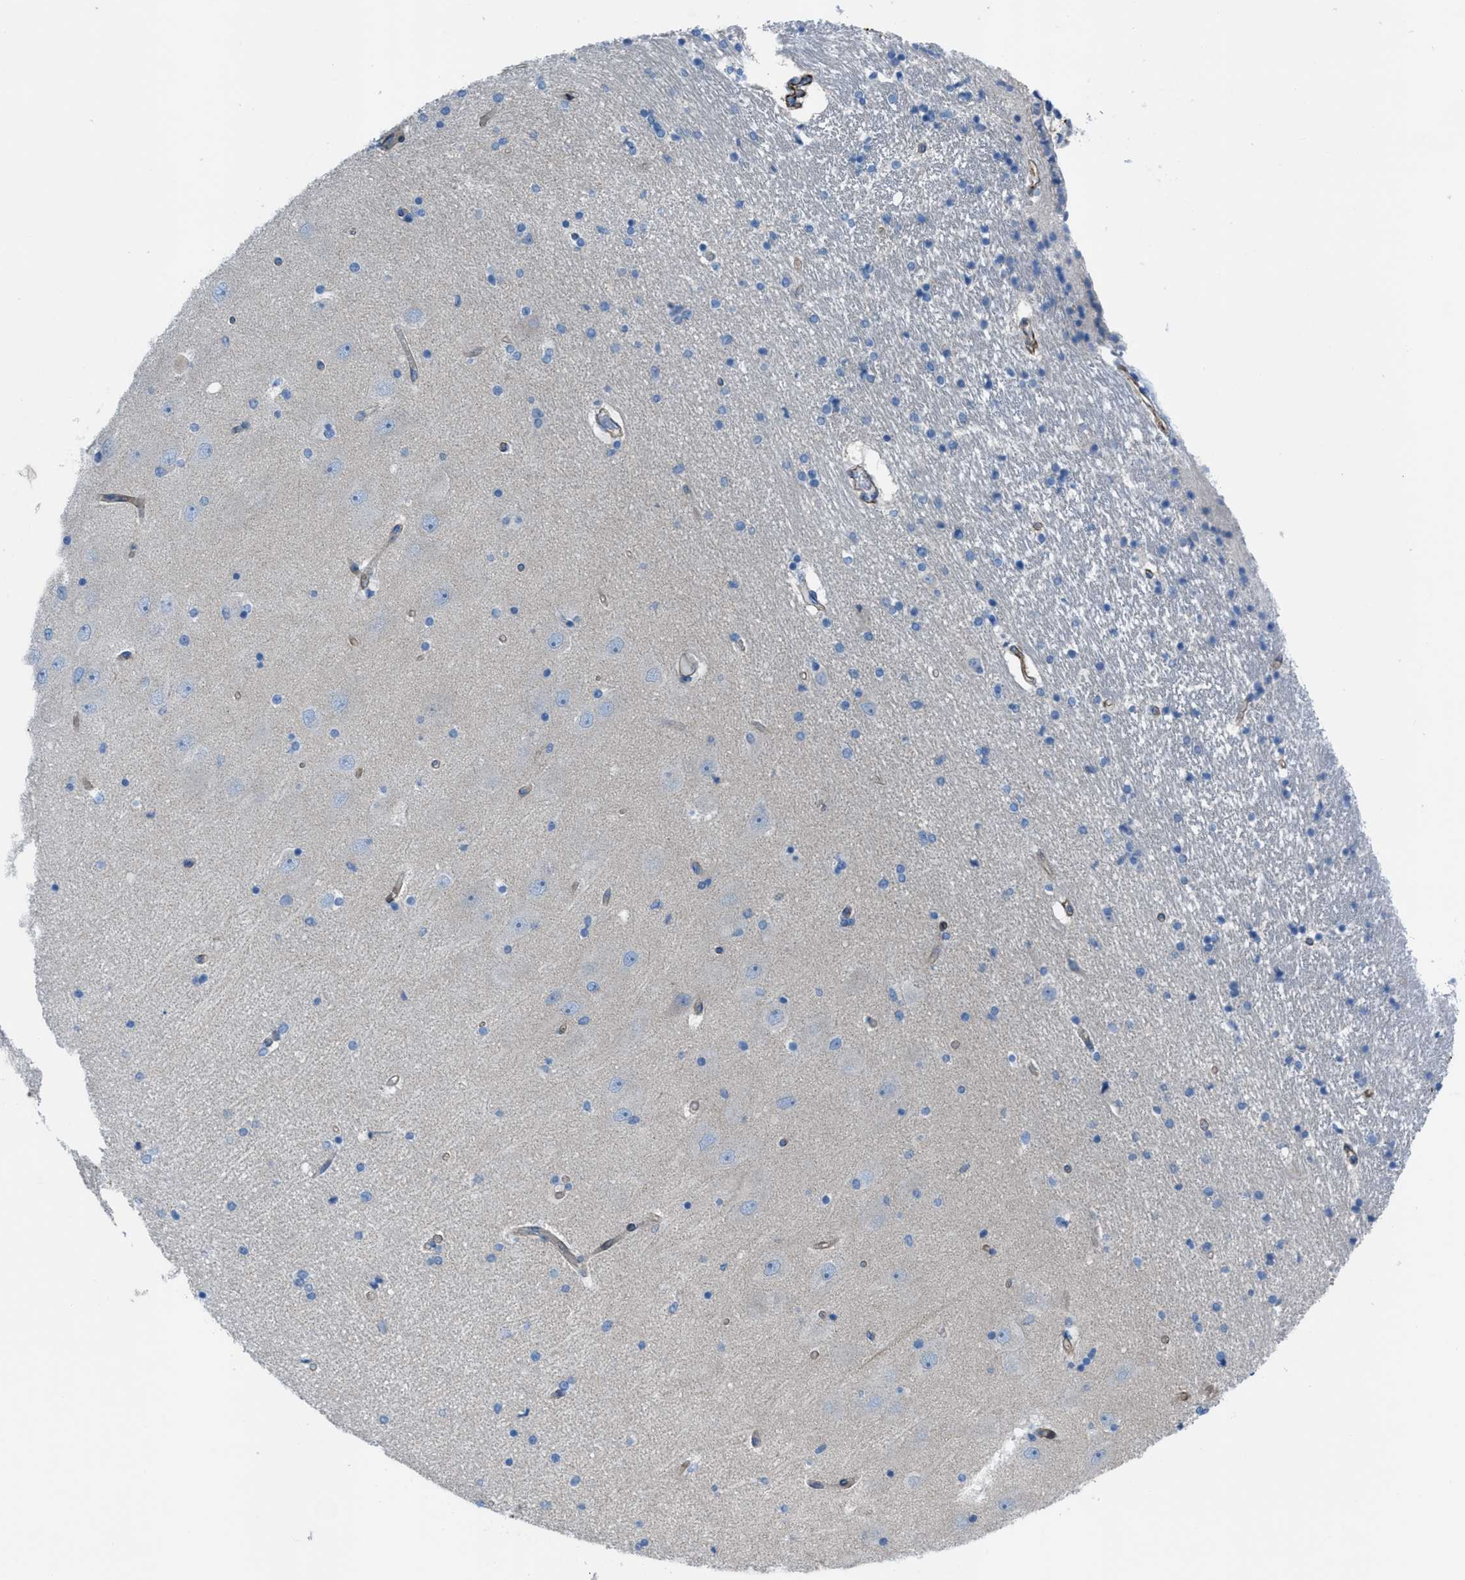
{"staining": {"intensity": "negative", "quantity": "none", "location": "none"}, "tissue": "hippocampus", "cell_type": "Glial cells", "image_type": "normal", "snomed": [{"axis": "morphology", "description": "Normal tissue, NOS"}, {"axis": "topography", "description": "Hippocampus"}], "caption": "Immunohistochemistry micrograph of benign hippocampus stained for a protein (brown), which demonstrates no positivity in glial cells. (DAB IHC with hematoxylin counter stain).", "gene": "KCNH7", "patient": {"sex": "female", "age": 54}}